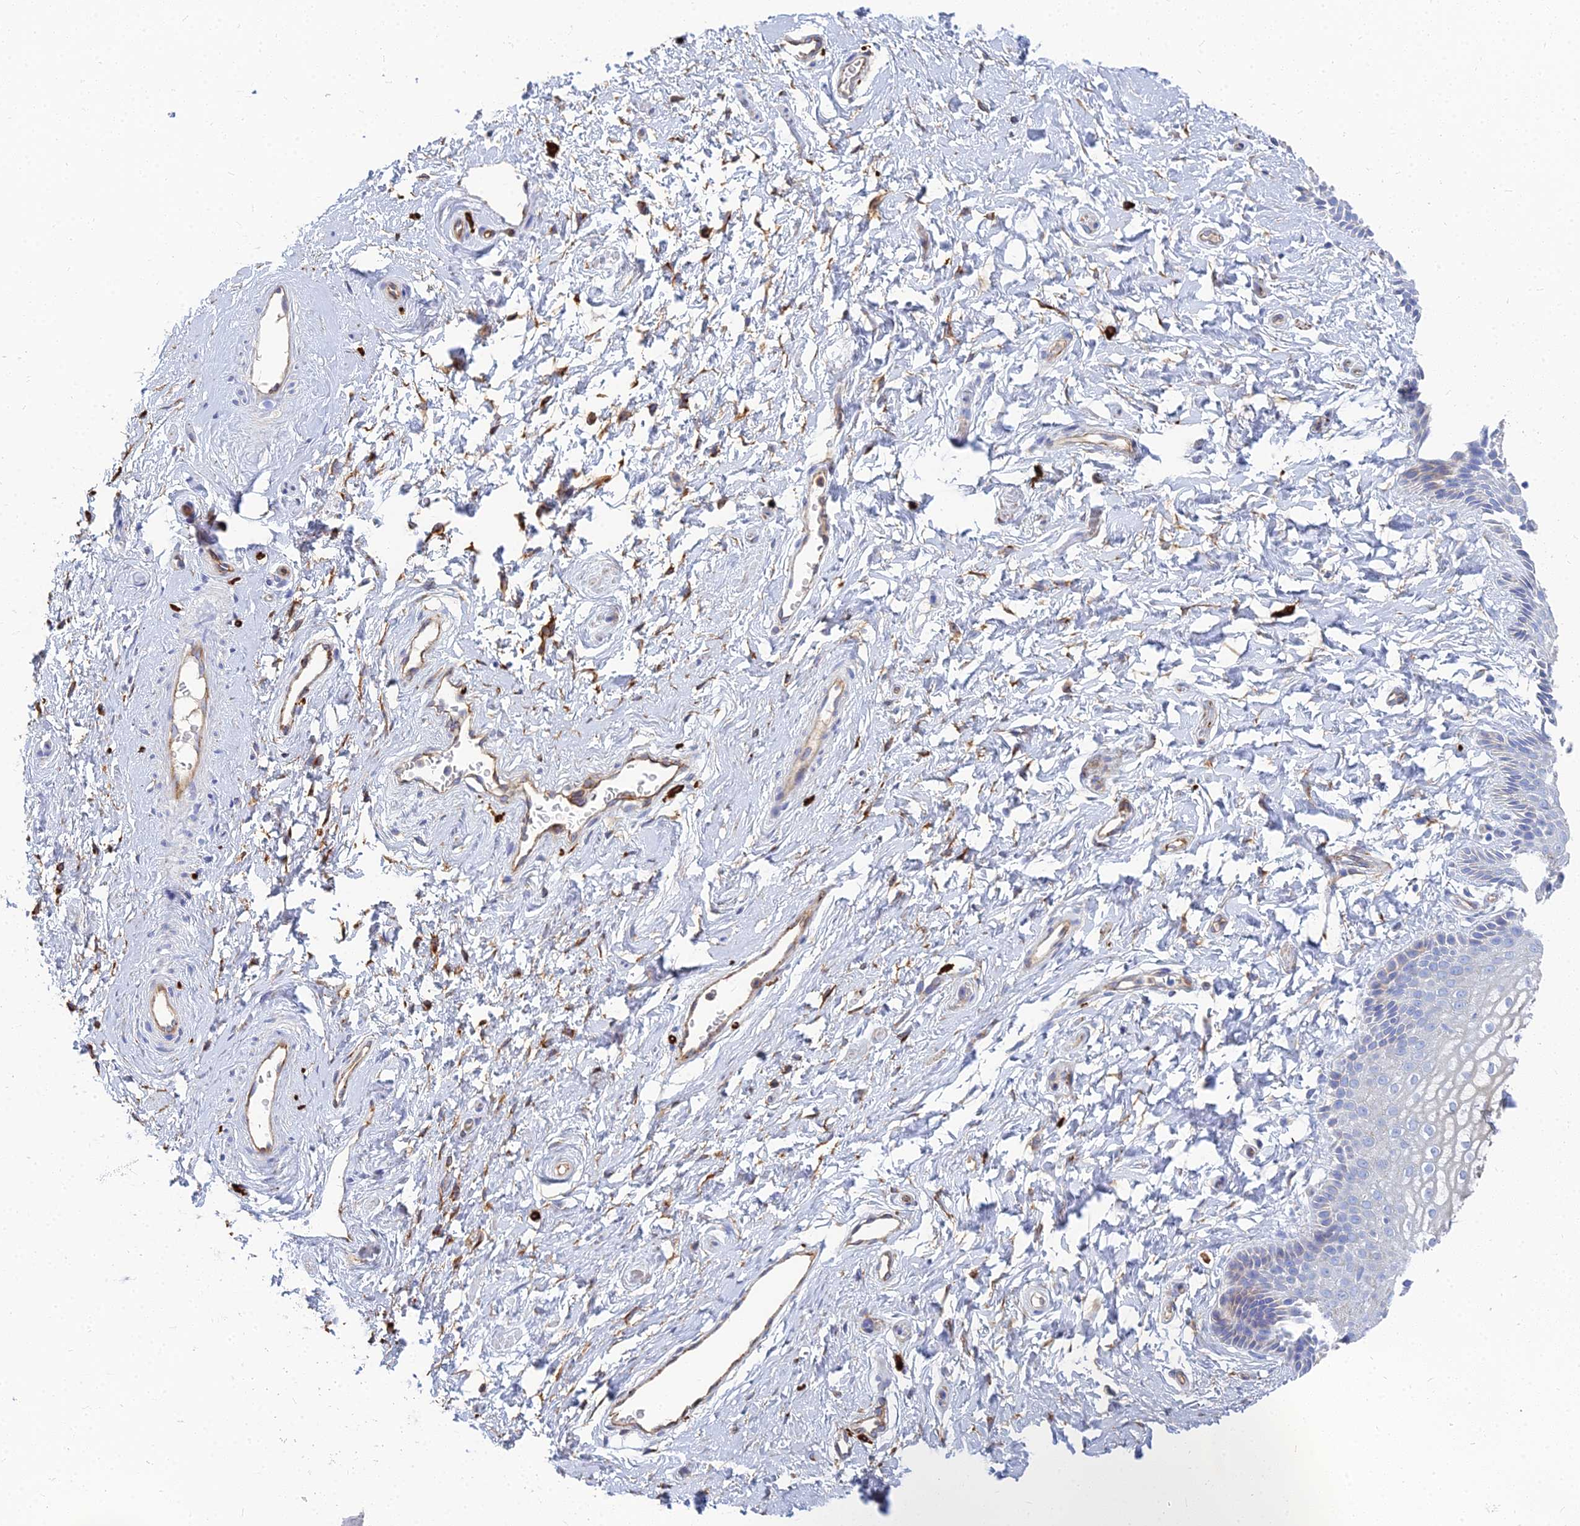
{"staining": {"intensity": "negative", "quantity": "none", "location": "none"}, "tissue": "vagina", "cell_type": "Squamous epithelial cells", "image_type": "normal", "snomed": [{"axis": "morphology", "description": "Normal tissue, NOS"}, {"axis": "topography", "description": "Vagina"}, {"axis": "topography", "description": "Cervix"}], "caption": "Immunohistochemical staining of unremarkable vagina reveals no significant staining in squamous epithelial cells.", "gene": "VAT1", "patient": {"sex": "female", "age": 40}}